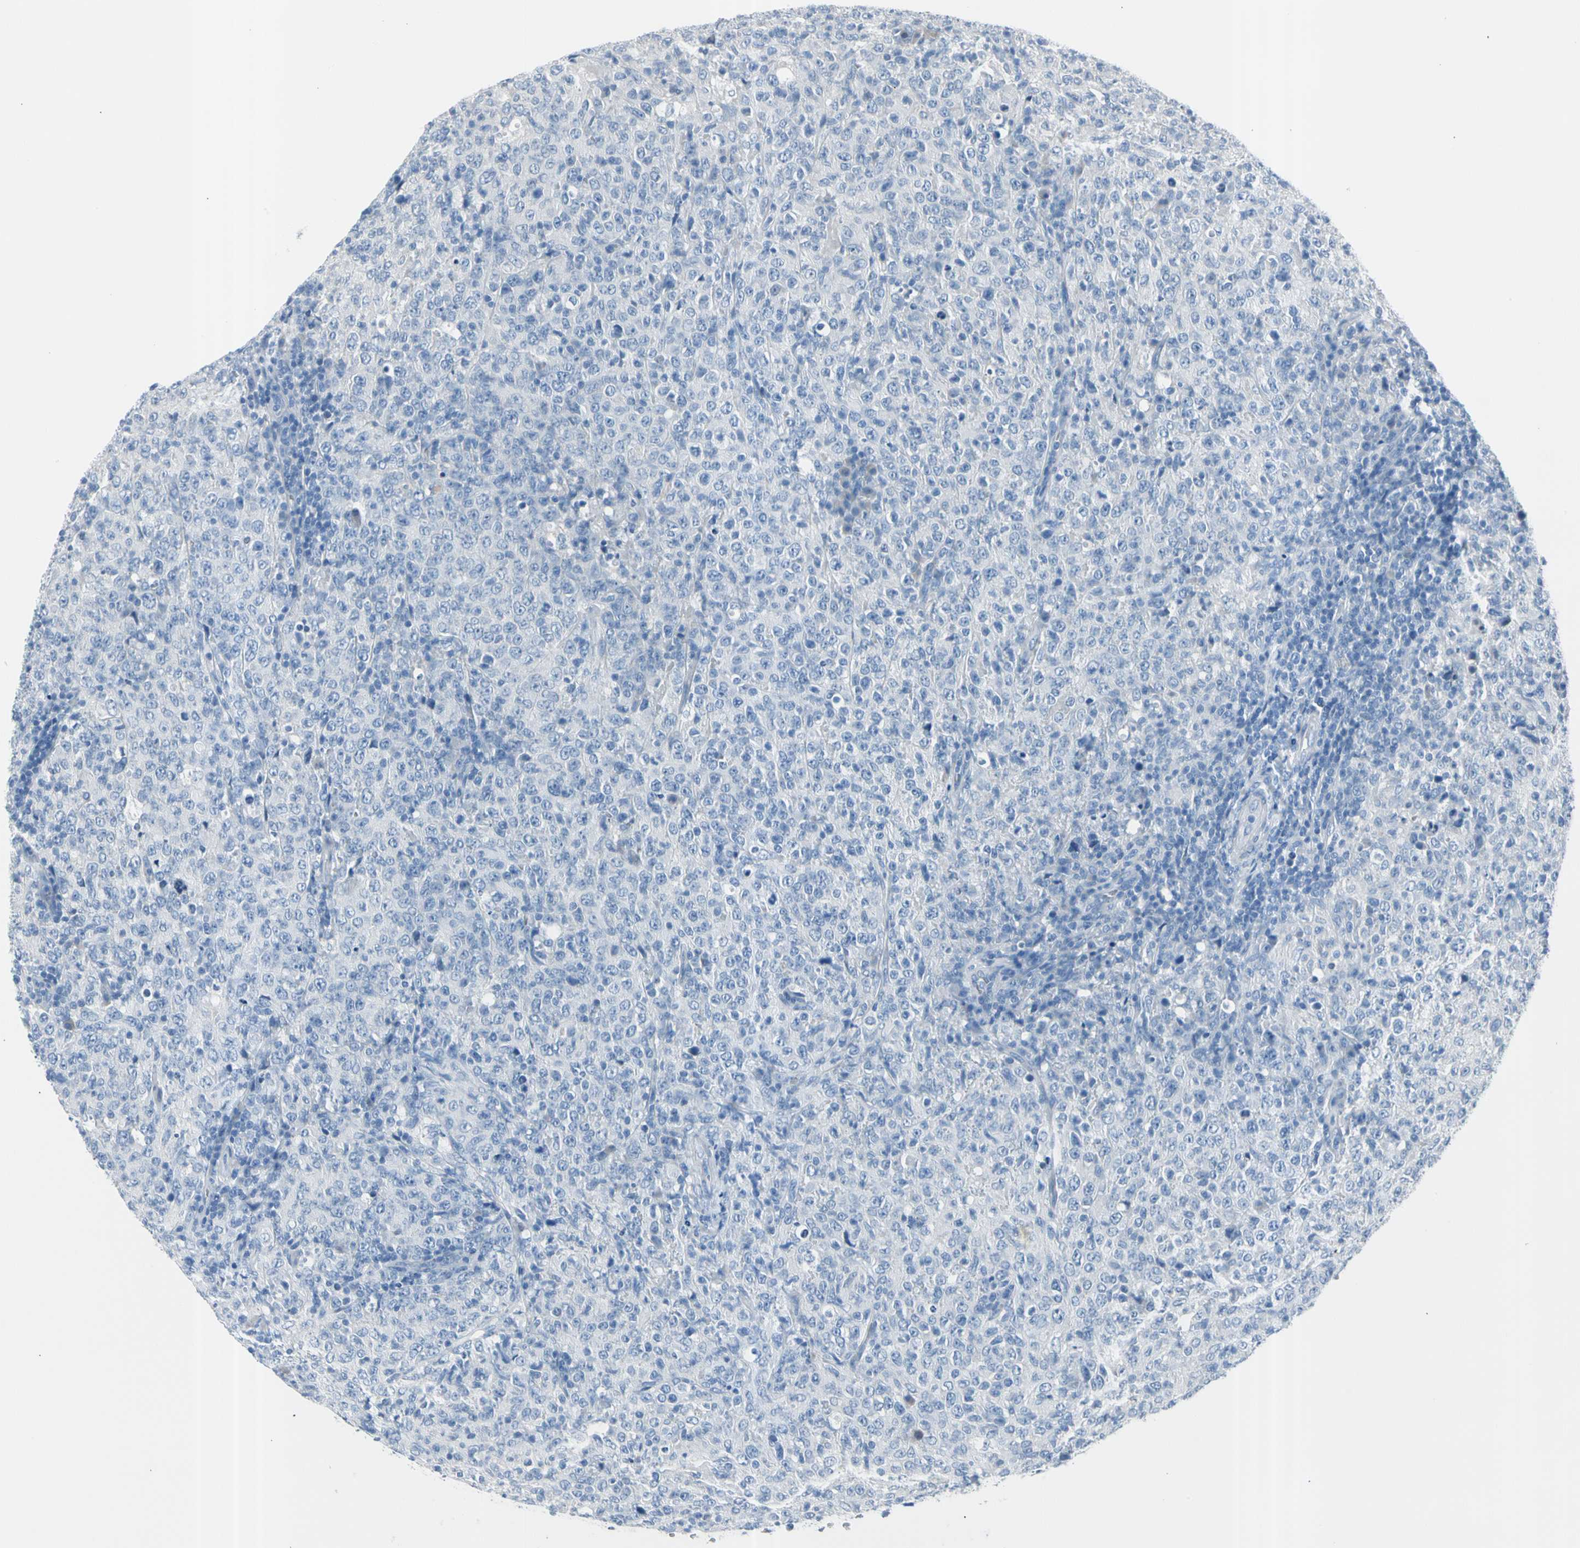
{"staining": {"intensity": "negative", "quantity": "none", "location": "none"}, "tissue": "lymphoma", "cell_type": "Tumor cells", "image_type": "cancer", "snomed": [{"axis": "morphology", "description": "Malignant lymphoma, non-Hodgkin's type, High grade"}, {"axis": "topography", "description": "Tonsil"}], "caption": "This micrograph is of lymphoma stained with immunohistochemistry (IHC) to label a protein in brown with the nuclei are counter-stained blue. There is no expression in tumor cells.", "gene": "TPO", "patient": {"sex": "female", "age": 36}}